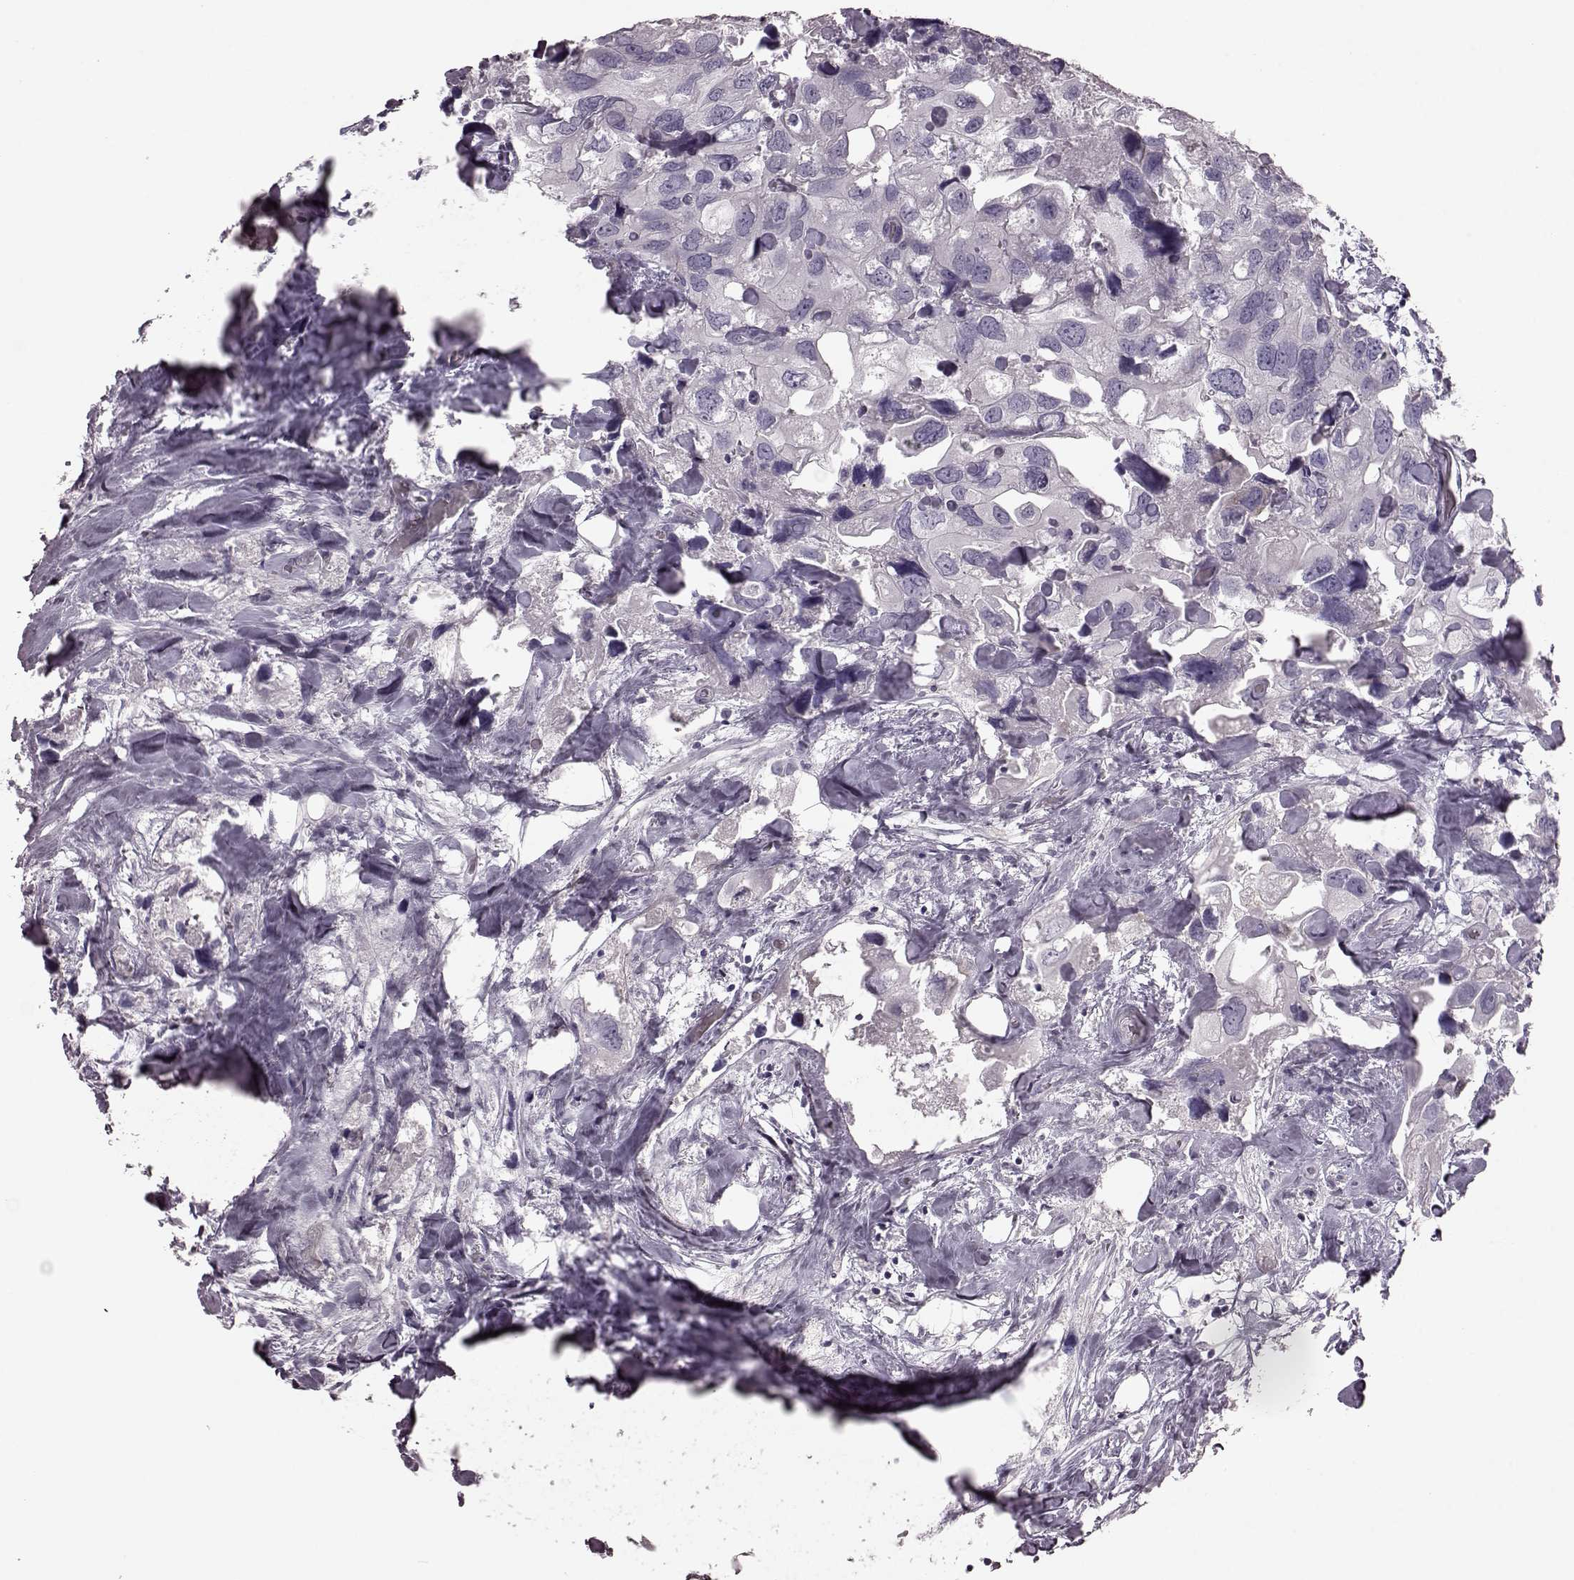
{"staining": {"intensity": "negative", "quantity": "none", "location": "none"}, "tissue": "urothelial cancer", "cell_type": "Tumor cells", "image_type": "cancer", "snomed": [{"axis": "morphology", "description": "Urothelial carcinoma, High grade"}, {"axis": "topography", "description": "Urinary bladder"}], "caption": "An IHC photomicrograph of urothelial cancer is shown. There is no staining in tumor cells of urothelial cancer. Brightfield microscopy of IHC stained with DAB (brown) and hematoxylin (blue), captured at high magnification.", "gene": "CRYBA2", "patient": {"sex": "male", "age": 59}}